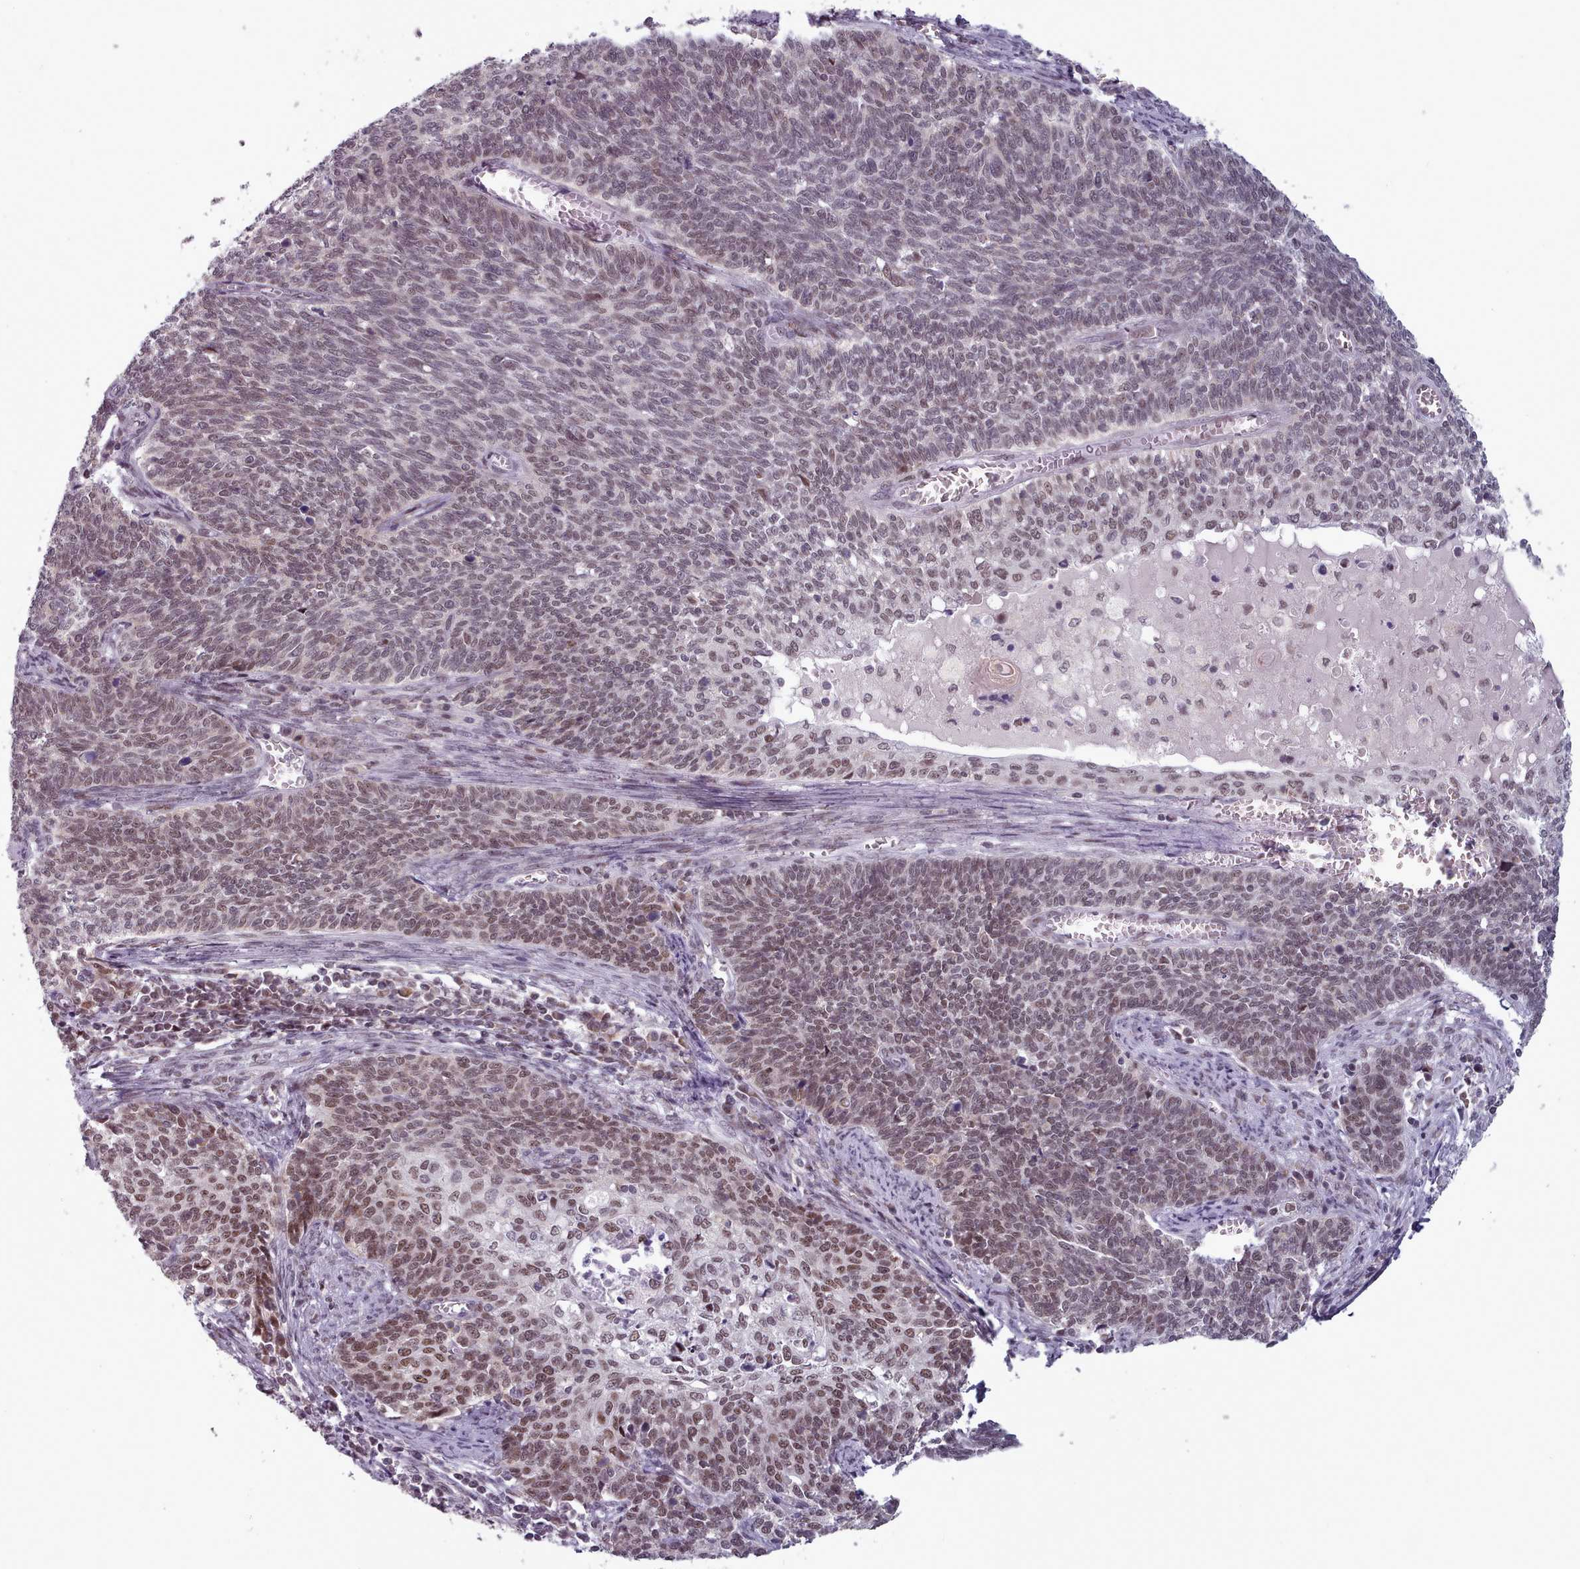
{"staining": {"intensity": "moderate", "quantity": "25%-75%", "location": "nuclear"}, "tissue": "cervical cancer", "cell_type": "Tumor cells", "image_type": "cancer", "snomed": [{"axis": "morphology", "description": "Squamous cell carcinoma, NOS"}, {"axis": "topography", "description": "Cervix"}], "caption": "Cervical cancer (squamous cell carcinoma) was stained to show a protein in brown. There is medium levels of moderate nuclear staining in approximately 25%-75% of tumor cells. Ihc stains the protein in brown and the nuclei are stained blue.", "gene": "SRSF9", "patient": {"sex": "female", "age": 39}}